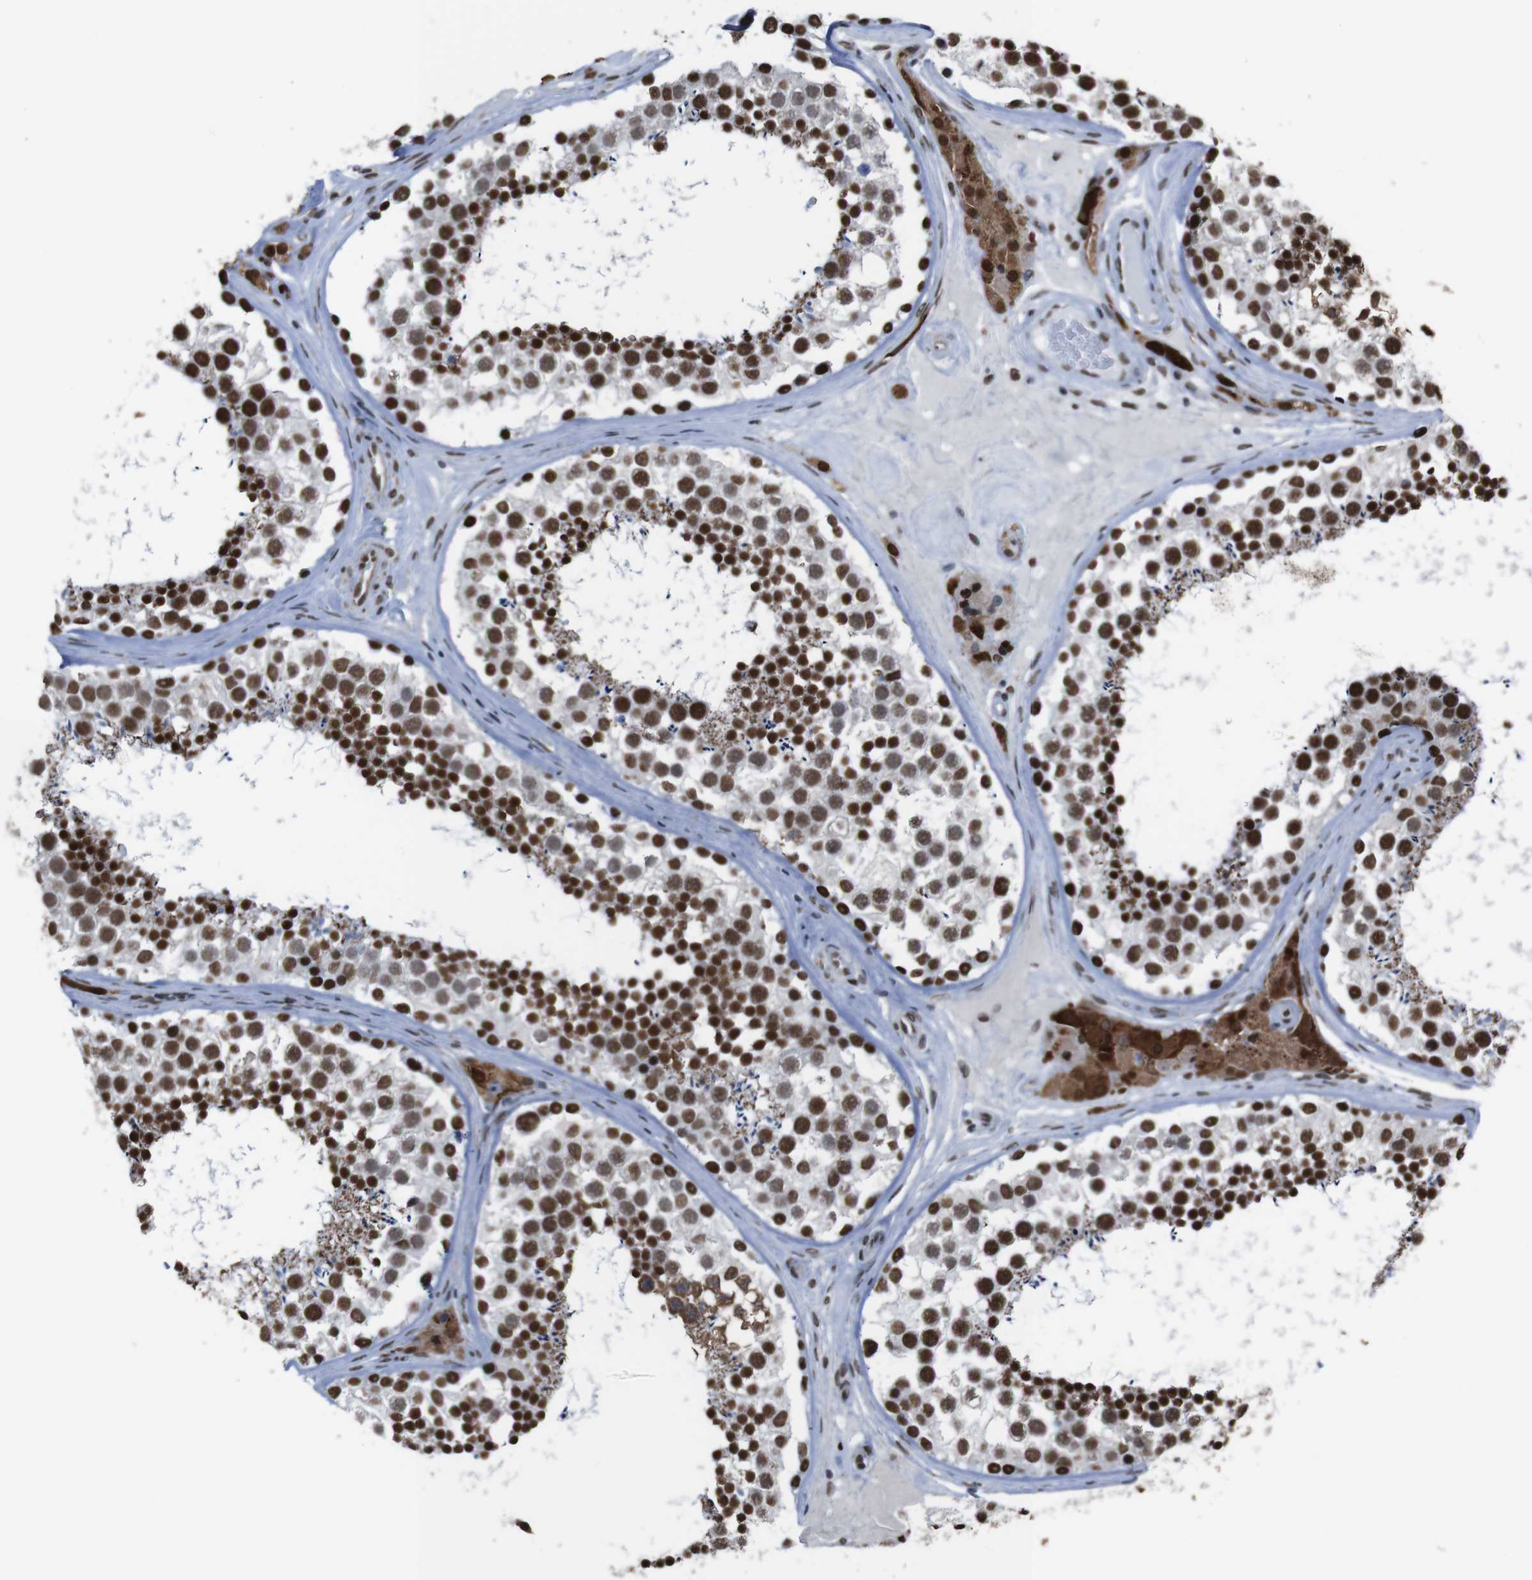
{"staining": {"intensity": "strong", "quantity": ">75%", "location": "nuclear"}, "tissue": "testis", "cell_type": "Cells in seminiferous ducts", "image_type": "normal", "snomed": [{"axis": "morphology", "description": "Normal tissue, NOS"}, {"axis": "topography", "description": "Testis"}], "caption": "An immunohistochemistry (IHC) histopathology image of unremarkable tissue is shown. Protein staining in brown labels strong nuclear positivity in testis within cells in seminiferous ducts.", "gene": "ROMO1", "patient": {"sex": "male", "age": 46}}